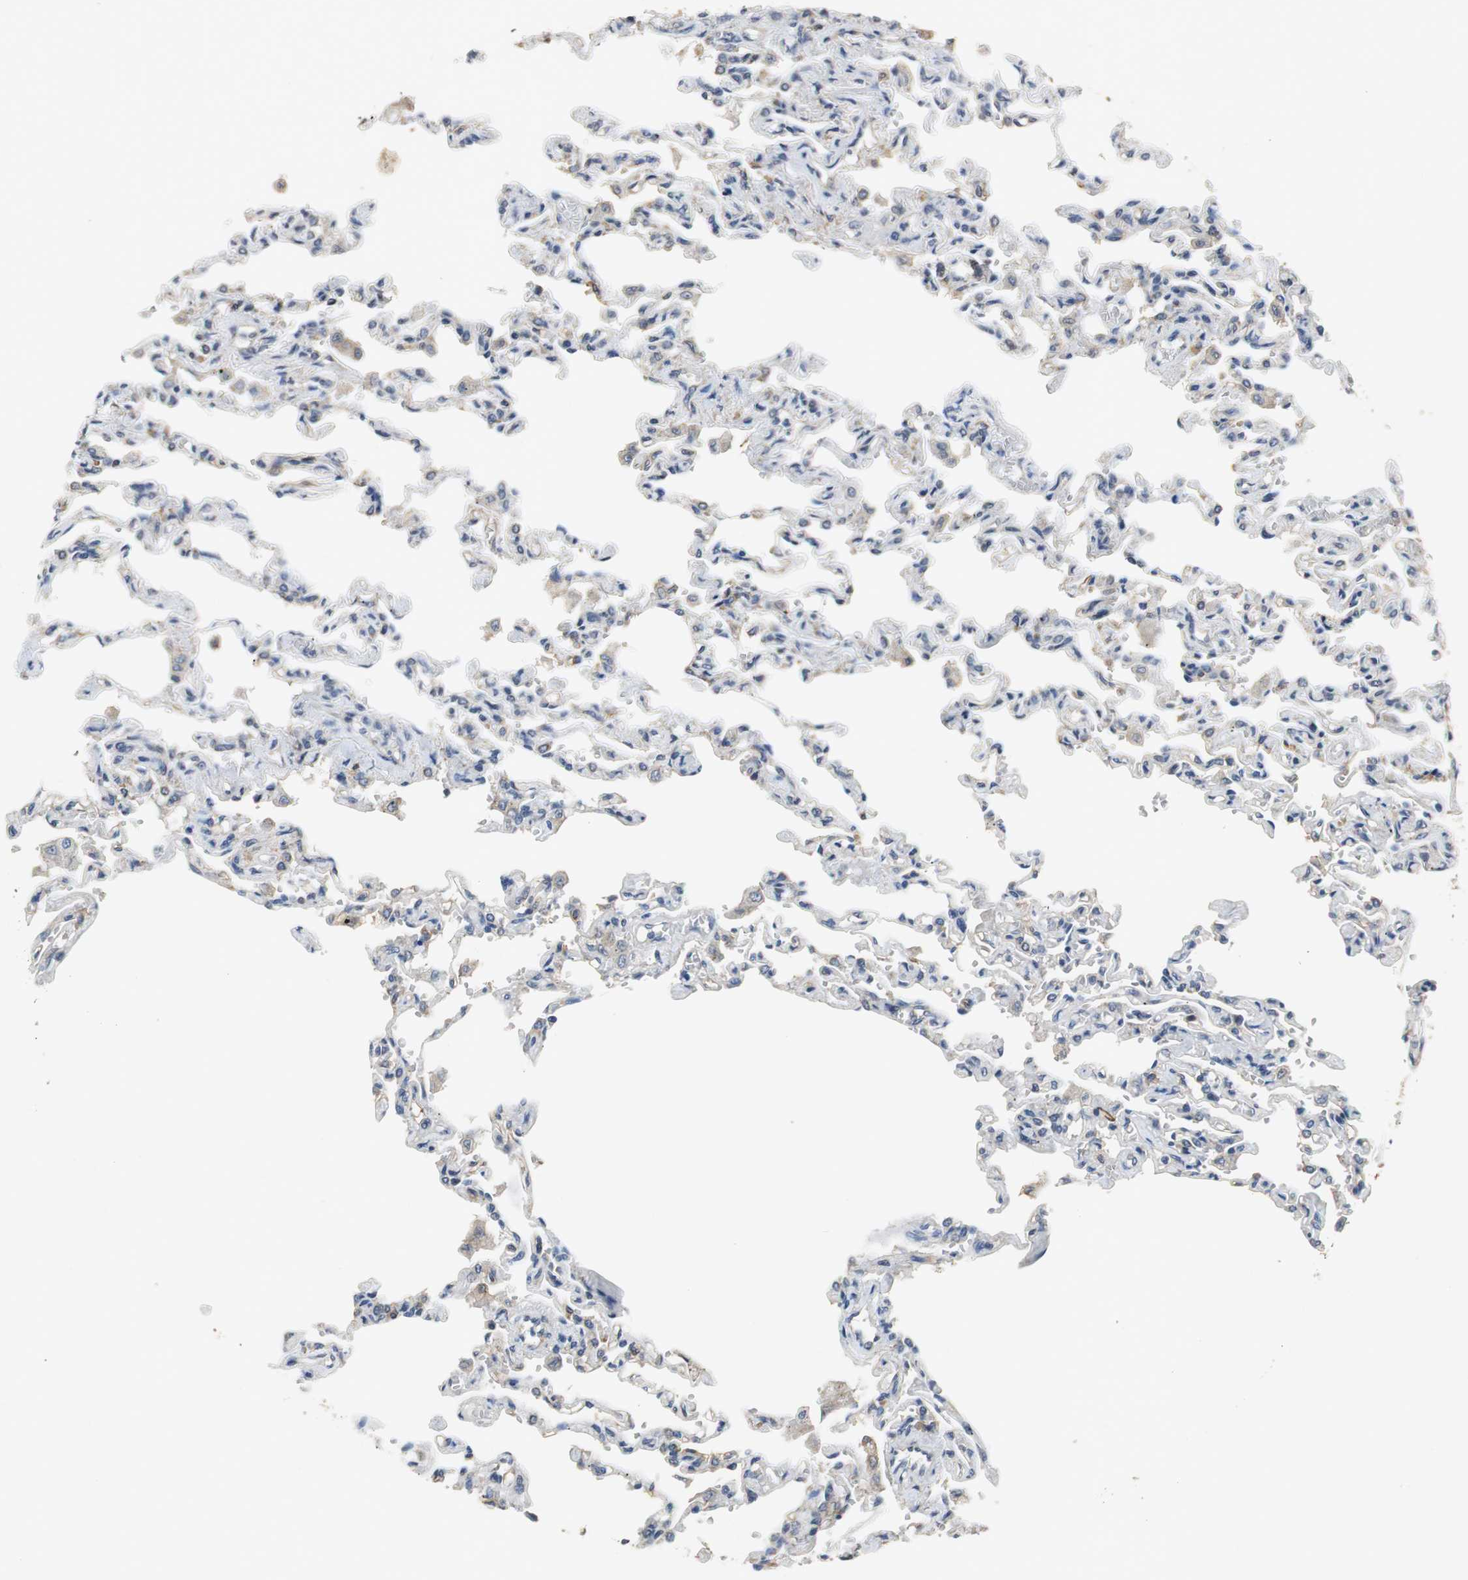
{"staining": {"intensity": "negative", "quantity": "none", "location": "none"}, "tissue": "lung", "cell_type": "Alveolar cells", "image_type": "normal", "snomed": [{"axis": "morphology", "description": "Normal tissue, NOS"}, {"axis": "topography", "description": "Lung"}], "caption": "A micrograph of lung stained for a protein exhibits no brown staining in alveolar cells. (Brightfield microscopy of DAB IHC at high magnification).", "gene": "MTIF2", "patient": {"sex": "male", "age": 21}}